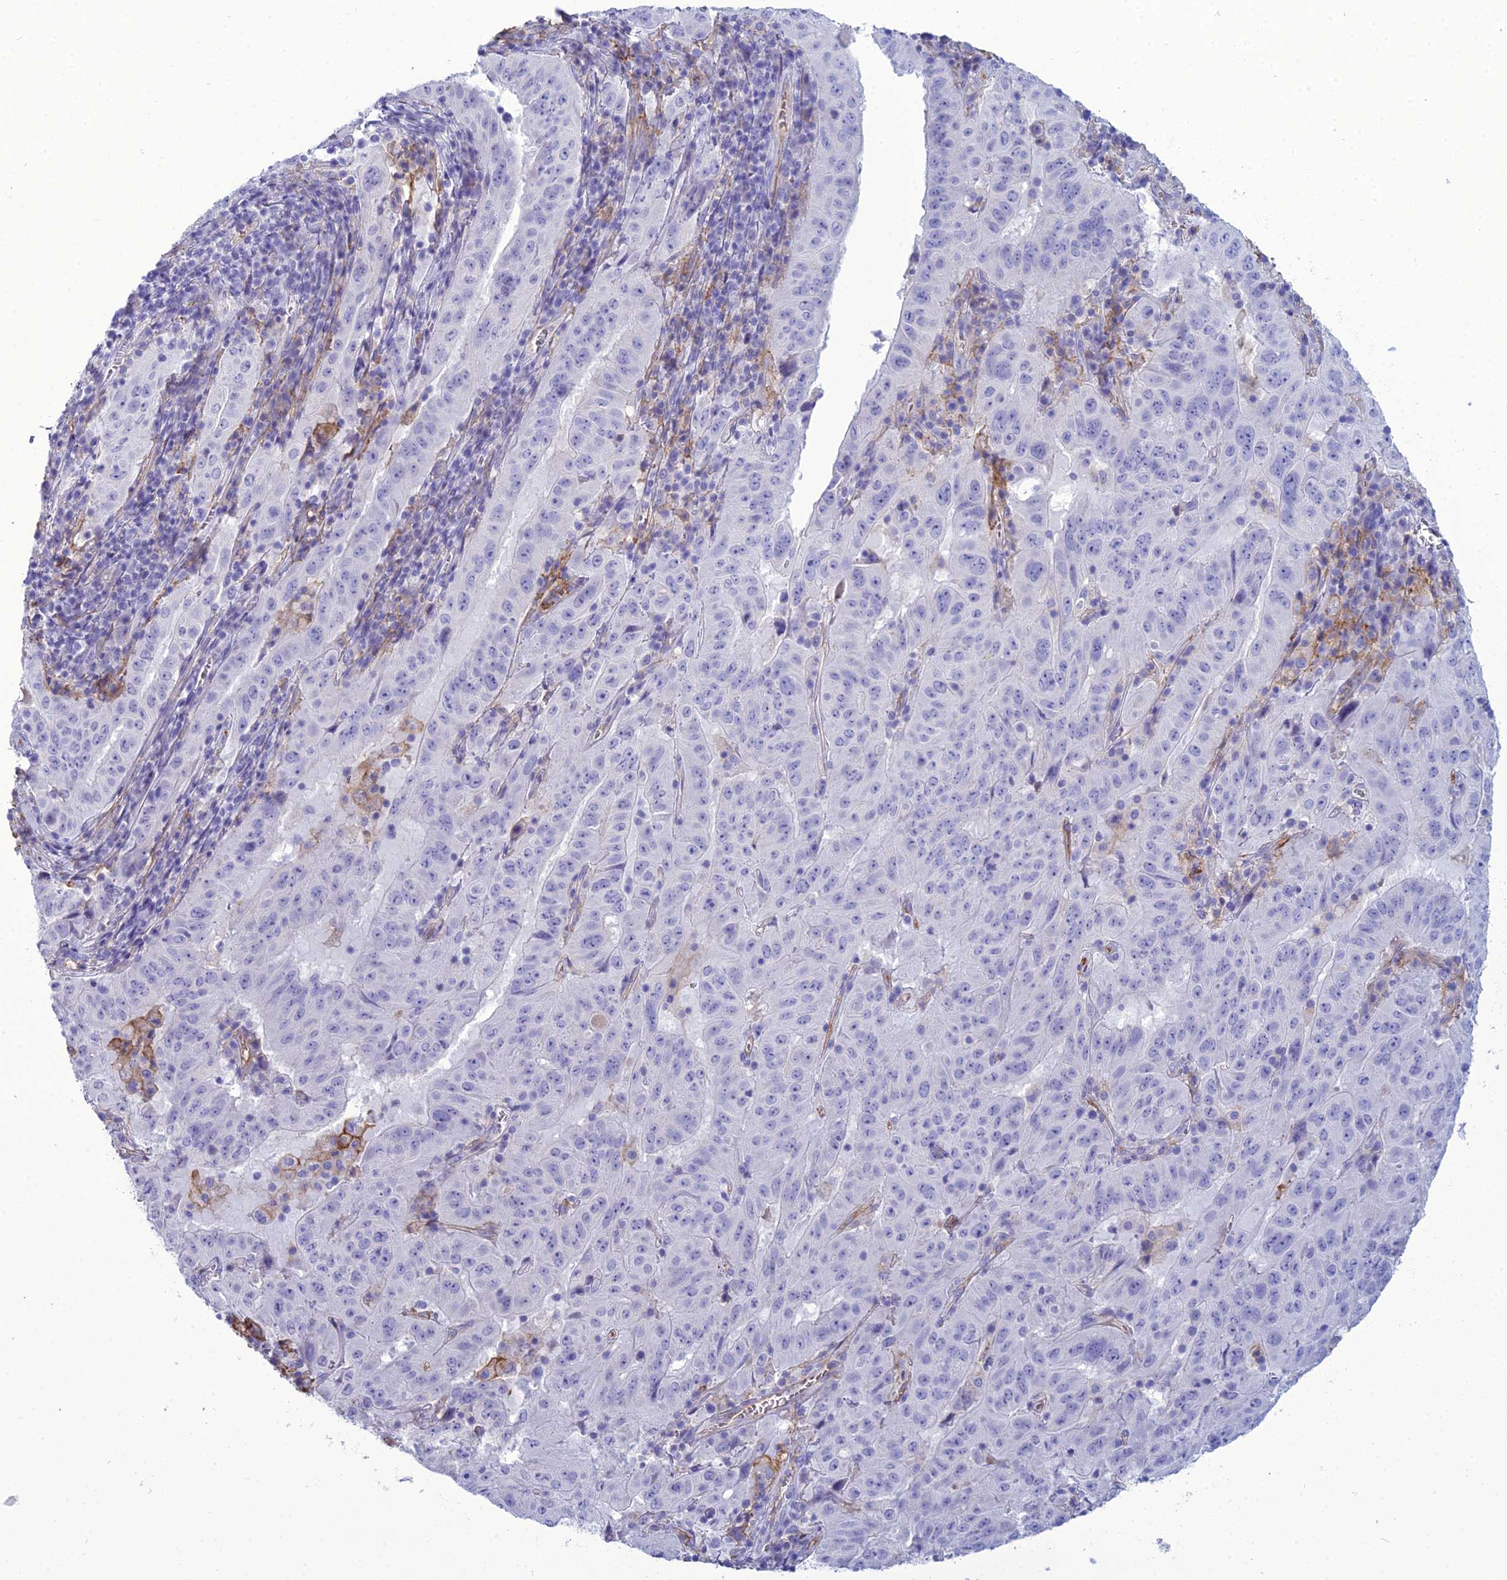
{"staining": {"intensity": "negative", "quantity": "none", "location": "none"}, "tissue": "pancreatic cancer", "cell_type": "Tumor cells", "image_type": "cancer", "snomed": [{"axis": "morphology", "description": "Adenocarcinoma, NOS"}, {"axis": "topography", "description": "Pancreas"}], "caption": "This is a micrograph of immunohistochemistry staining of pancreatic cancer, which shows no expression in tumor cells.", "gene": "ACE", "patient": {"sex": "male", "age": 63}}